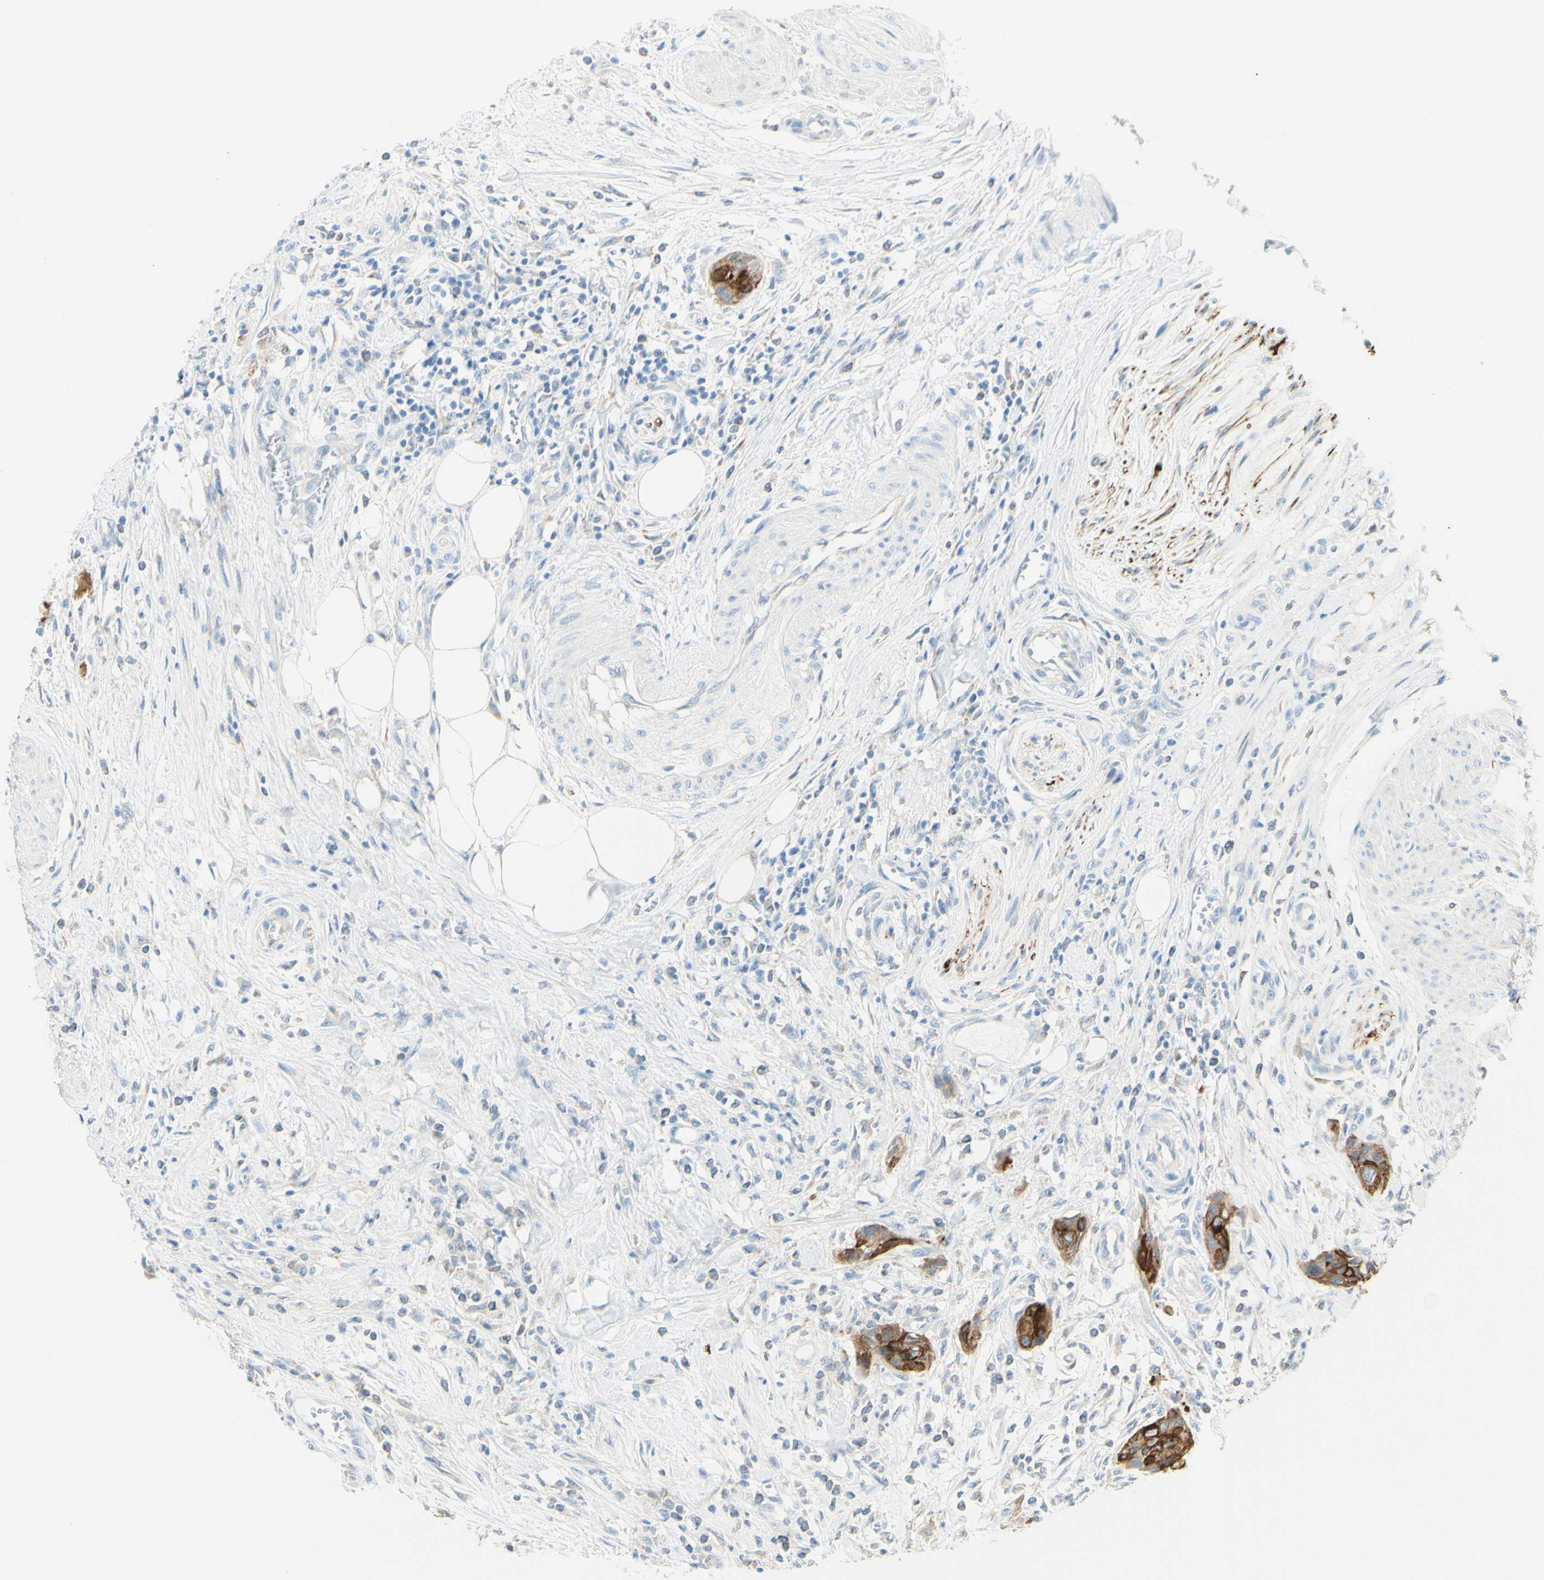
{"staining": {"intensity": "strong", "quantity": "<25%", "location": "cytoplasmic/membranous"}, "tissue": "urothelial cancer", "cell_type": "Tumor cells", "image_type": "cancer", "snomed": [{"axis": "morphology", "description": "Urothelial carcinoma, High grade"}, {"axis": "topography", "description": "Urinary bladder"}], "caption": "Urothelial cancer stained for a protein (brown) displays strong cytoplasmic/membranous positive staining in approximately <25% of tumor cells.", "gene": "TSPAN1", "patient": {"sex": "male", "age": 35}}